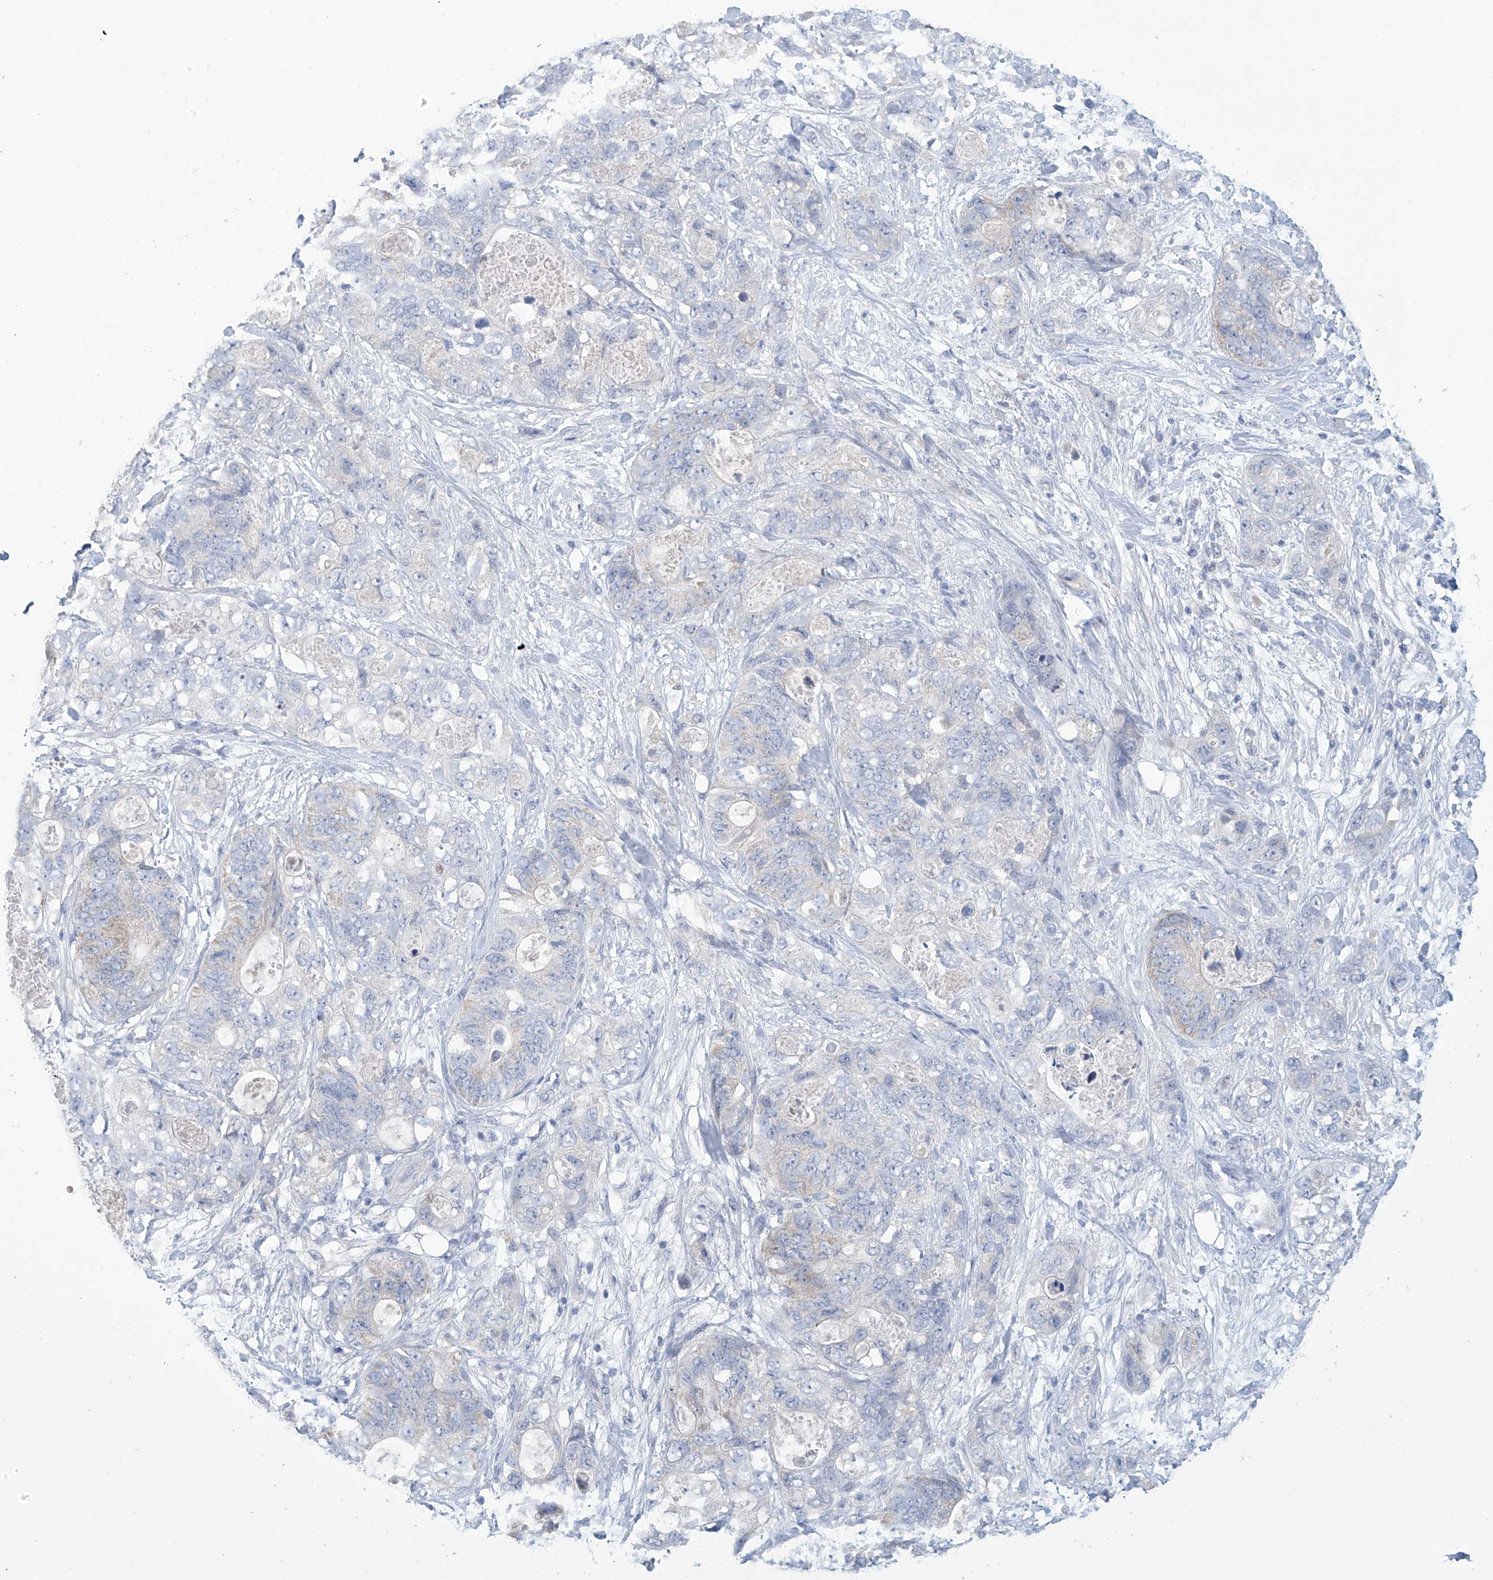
{"staining": {"intensity": "negative", "quantity": "none", "location": "none"}, "tissue": "stomach cancer", "cell_type": "Tumor cells", "image_type": "cancer", "snomed": [{"axis": "morphology", "description": "Normal tissue, NOS"}, {"axis": "morphology", "description": "Adenocarcinoma, NOS"}, {"axis": "topography", "description": "Stomach"}], "caption": "DAB immunohistochemical staining of adenocarcinoma (stomach) shows no significant staining in tumor cells. Nuclei are stained in blue.", "gene": "IBA57", "patient": {"sex": "female", "age": 89}}